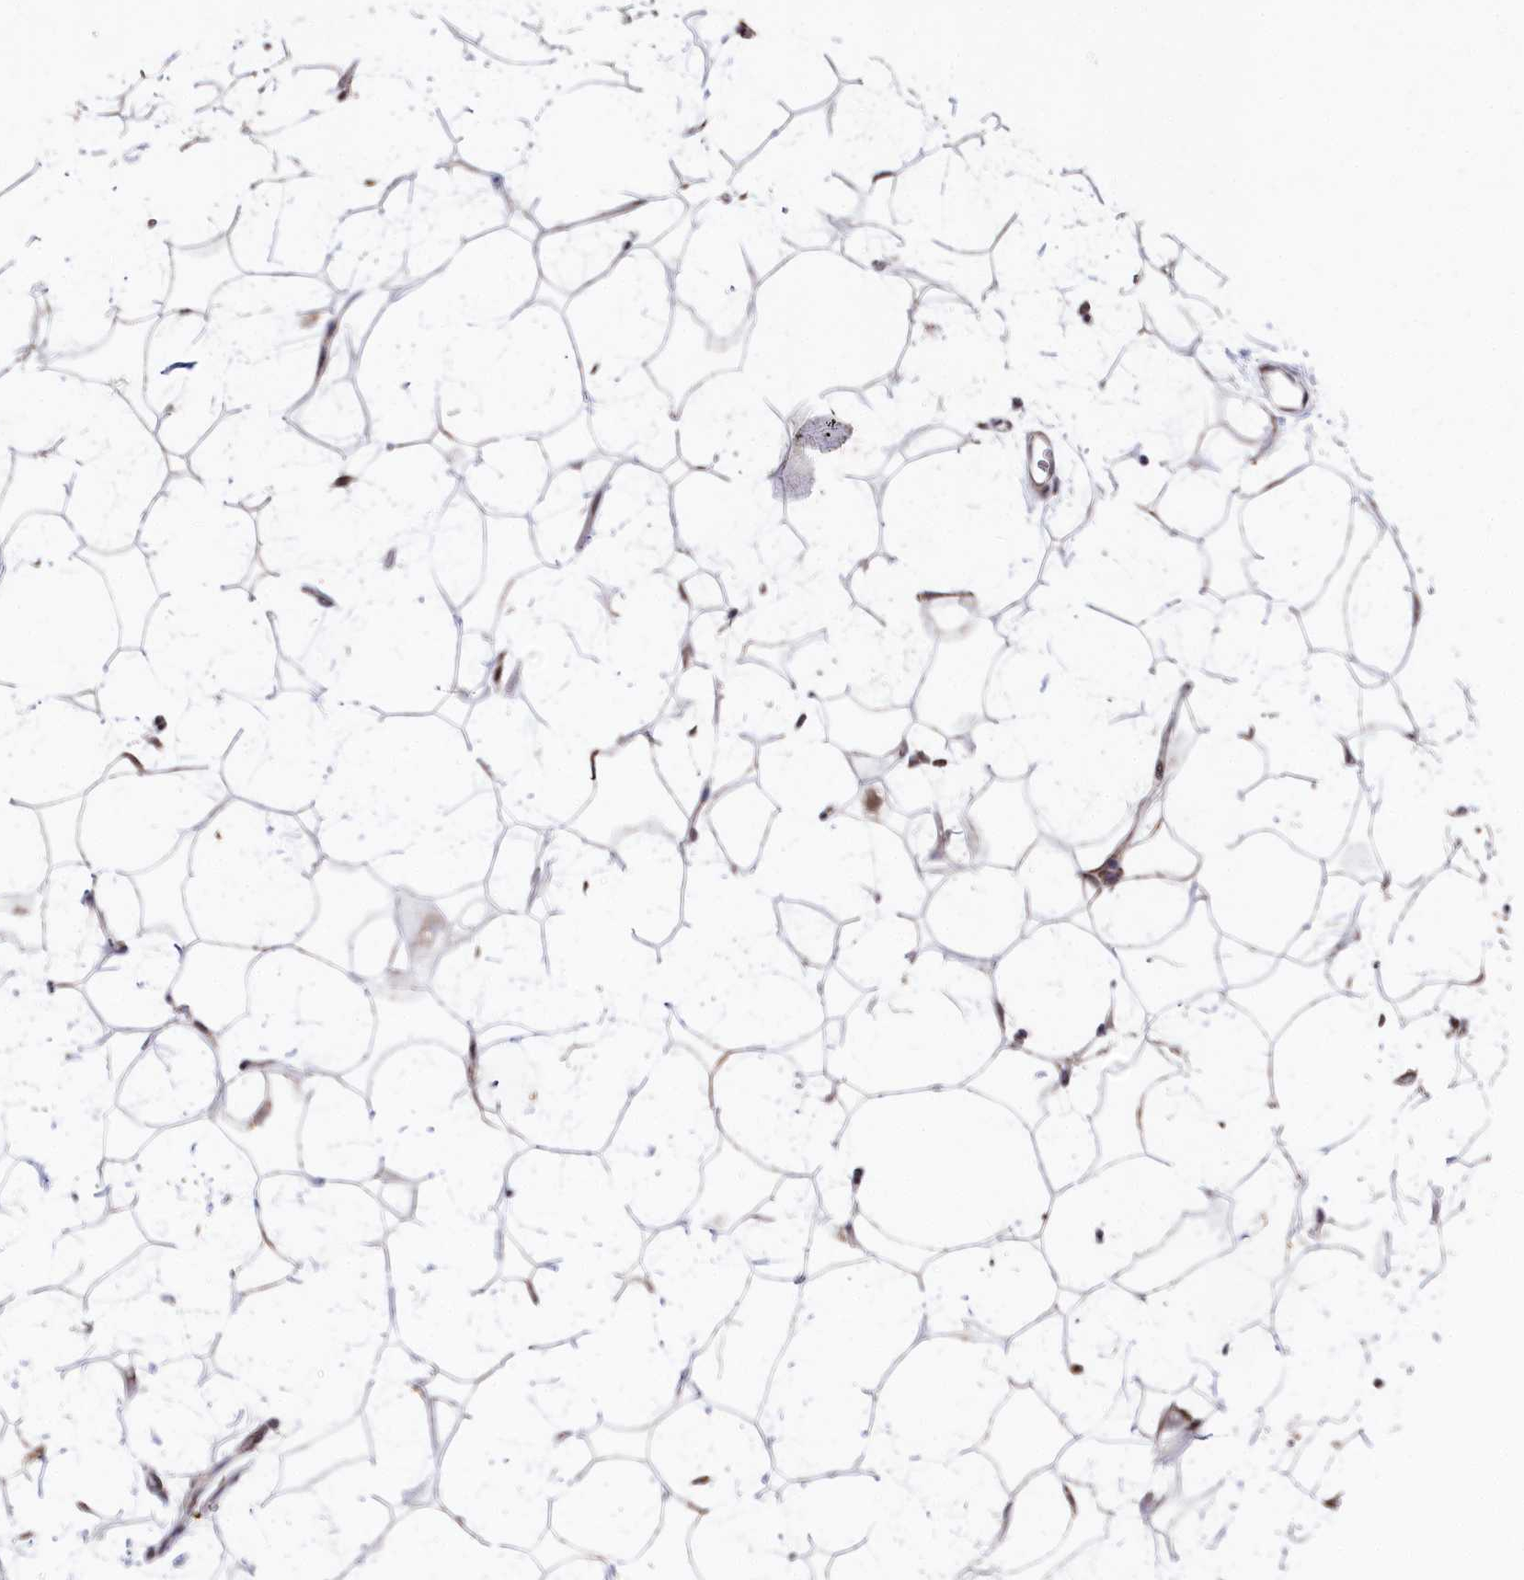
{"staining": {"intensity": "moderate", "quantity": "25%-75%", "location": "cytoplasmic/membranous"}, "tissue": "adipose tissue", "cell_type": "Adipocytes", "image_type": "normal", "snomed": [{"axis": "morphology", "description": "Normal tissue, NOS"}, {"axis": "topography", "description": "Breast"}], "caption": "IHC photomicrograph of benign adipose tissue: adipose tissue stained using immunohistochemistry exhibits medium levels of moderate protein expression localized specifically in the cytoplasmic/membranous of adipocytes, appearing as a cytoplasmic/membranous brown color.", "gene": "WAPL", "patient": {"sex": "female", "age": 26}}